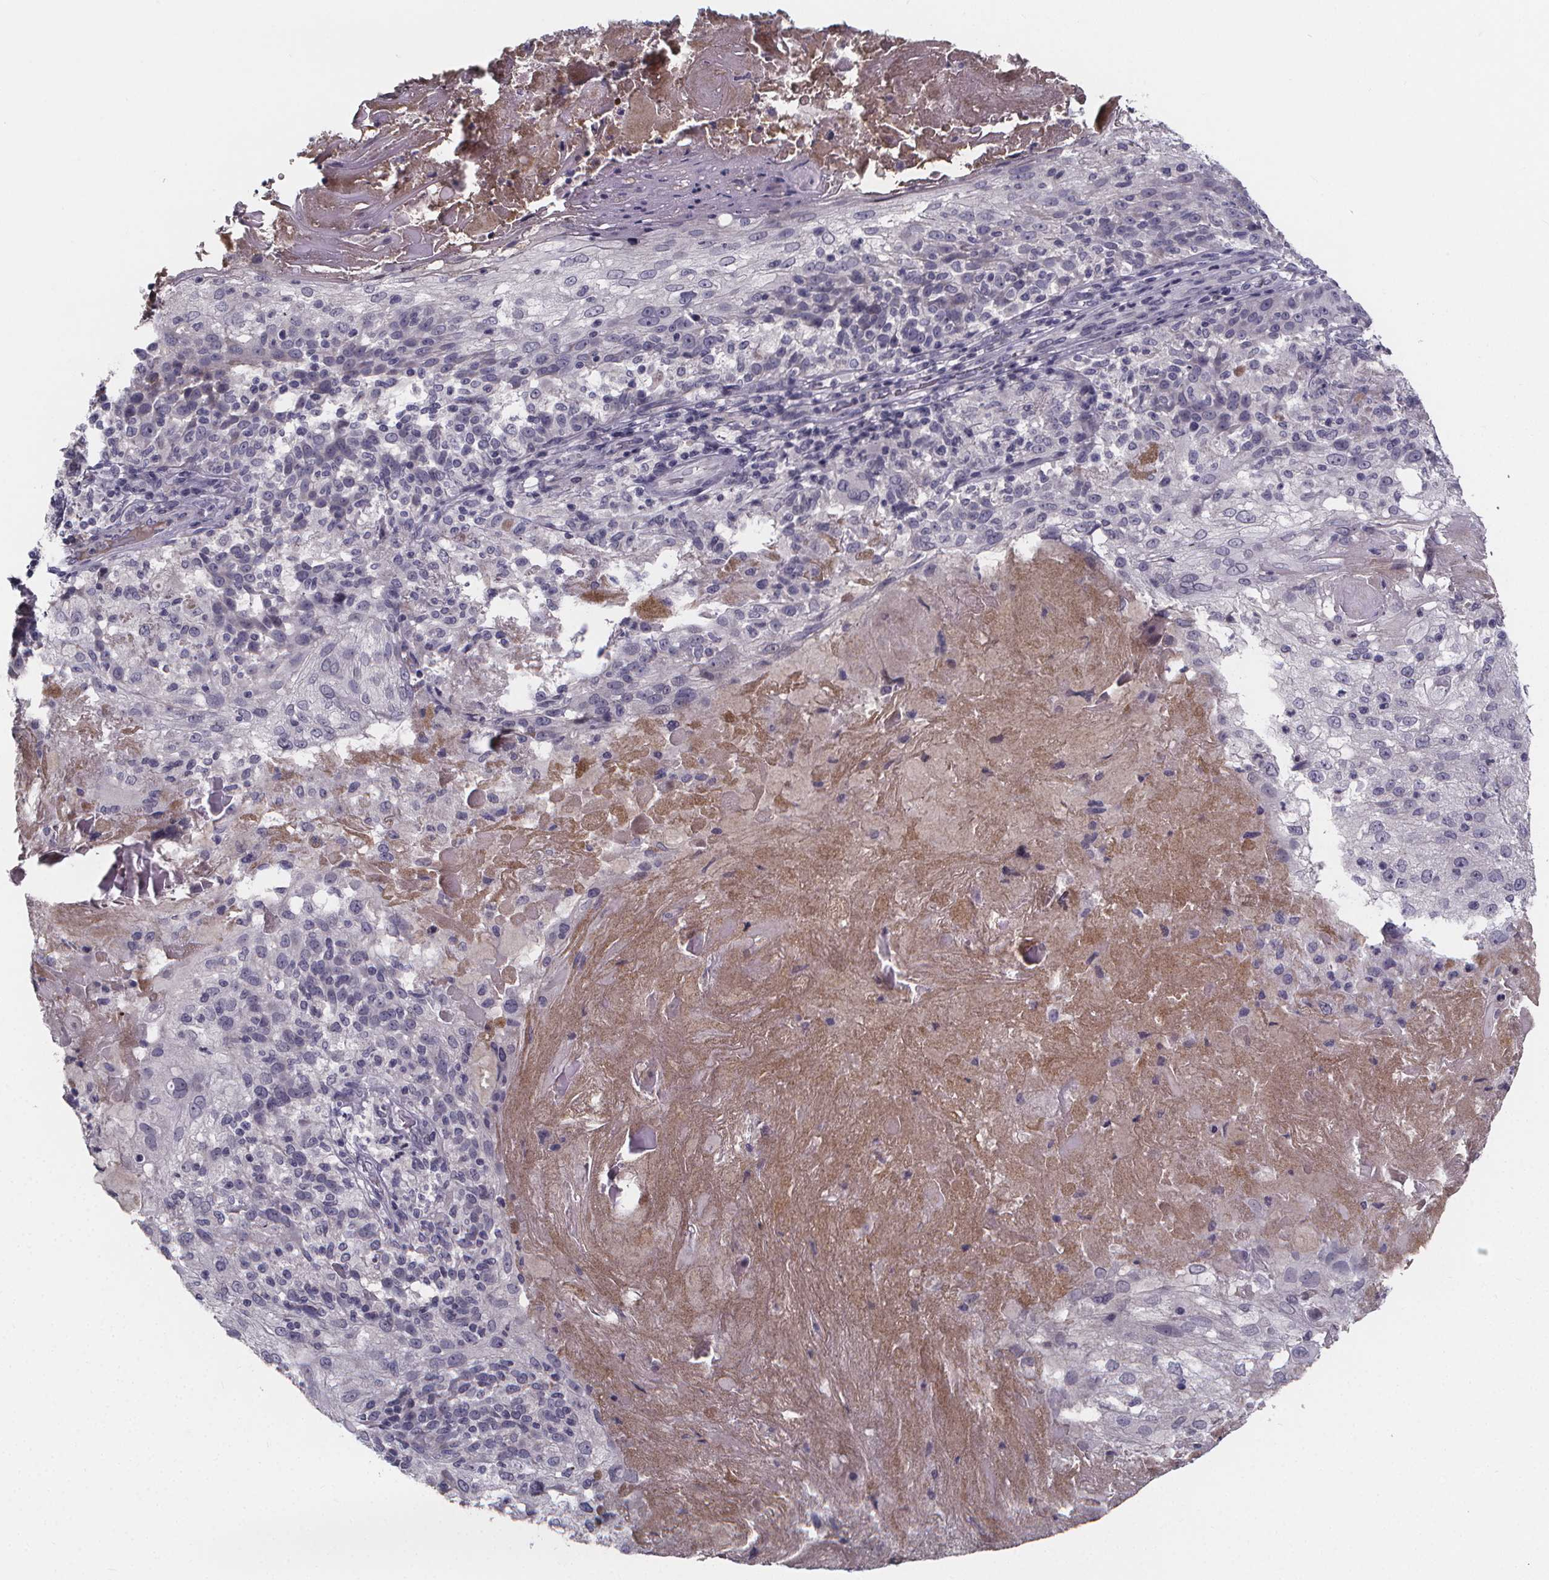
{"staining": {"intensity": "negative", "quantity": "none", "location": "none"}, "tissue": "skin cancer", "cell_type": "Tumor cells", "image_type": "cancer", "snomed": [{"axis": "morphology", "description": "Normal tissue, NOS"}, {"axis": "morphology", "description": "Squamous cell carcinoma, NOS"}, {"axis": "topography", "description": "Skin"}], "caption": "Micrograph shows no protein staining in tumor cells of skin cancer tissue. (DAB immunohistochemistry (IHC) visualized using brightfield microscopy, high magnification).", "gene": "AGT", "patient": {"sex": "female", "age": 83}}